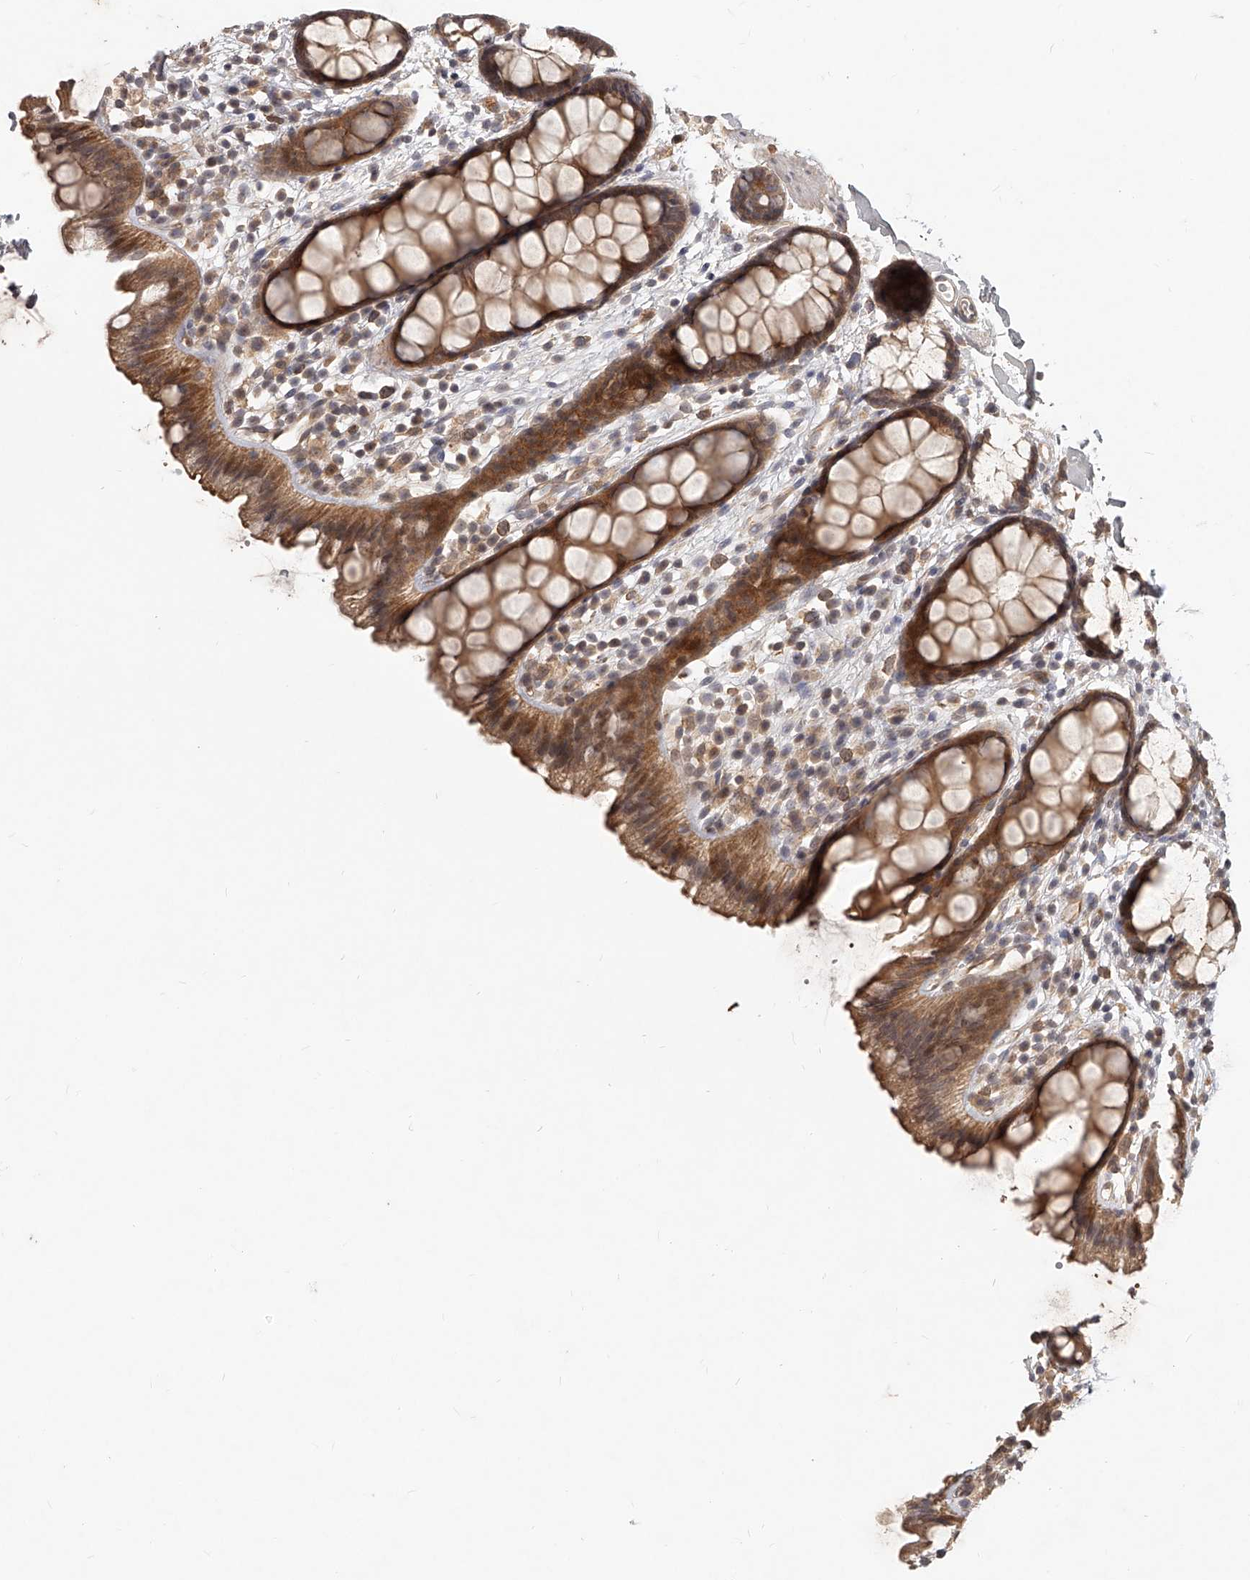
{"staining": {"intensity": "moderate", "quantity": ">75%", "location": "cytoplasmic/membranous"}, "tissue": "rectum", "cell_type": "Glandular cells", "image_type": "normal", "snomed": [{"axis": "morphology", "description": "Normal tissue, NOS"}, {"axis": "topography", "description": "Rectum"}], "caption": "Immunohistochemistry micrograph of benign rectum: human rectum stained using IHC exhibits medium levels of moderate protein expression localized specifically in the cytoplasmic/membranous of glandular cells, appearing as a cytoplasmic/membranous brown color.", "gene": "SLC37A1", "patient": {"sex": "female", "age": 65}}